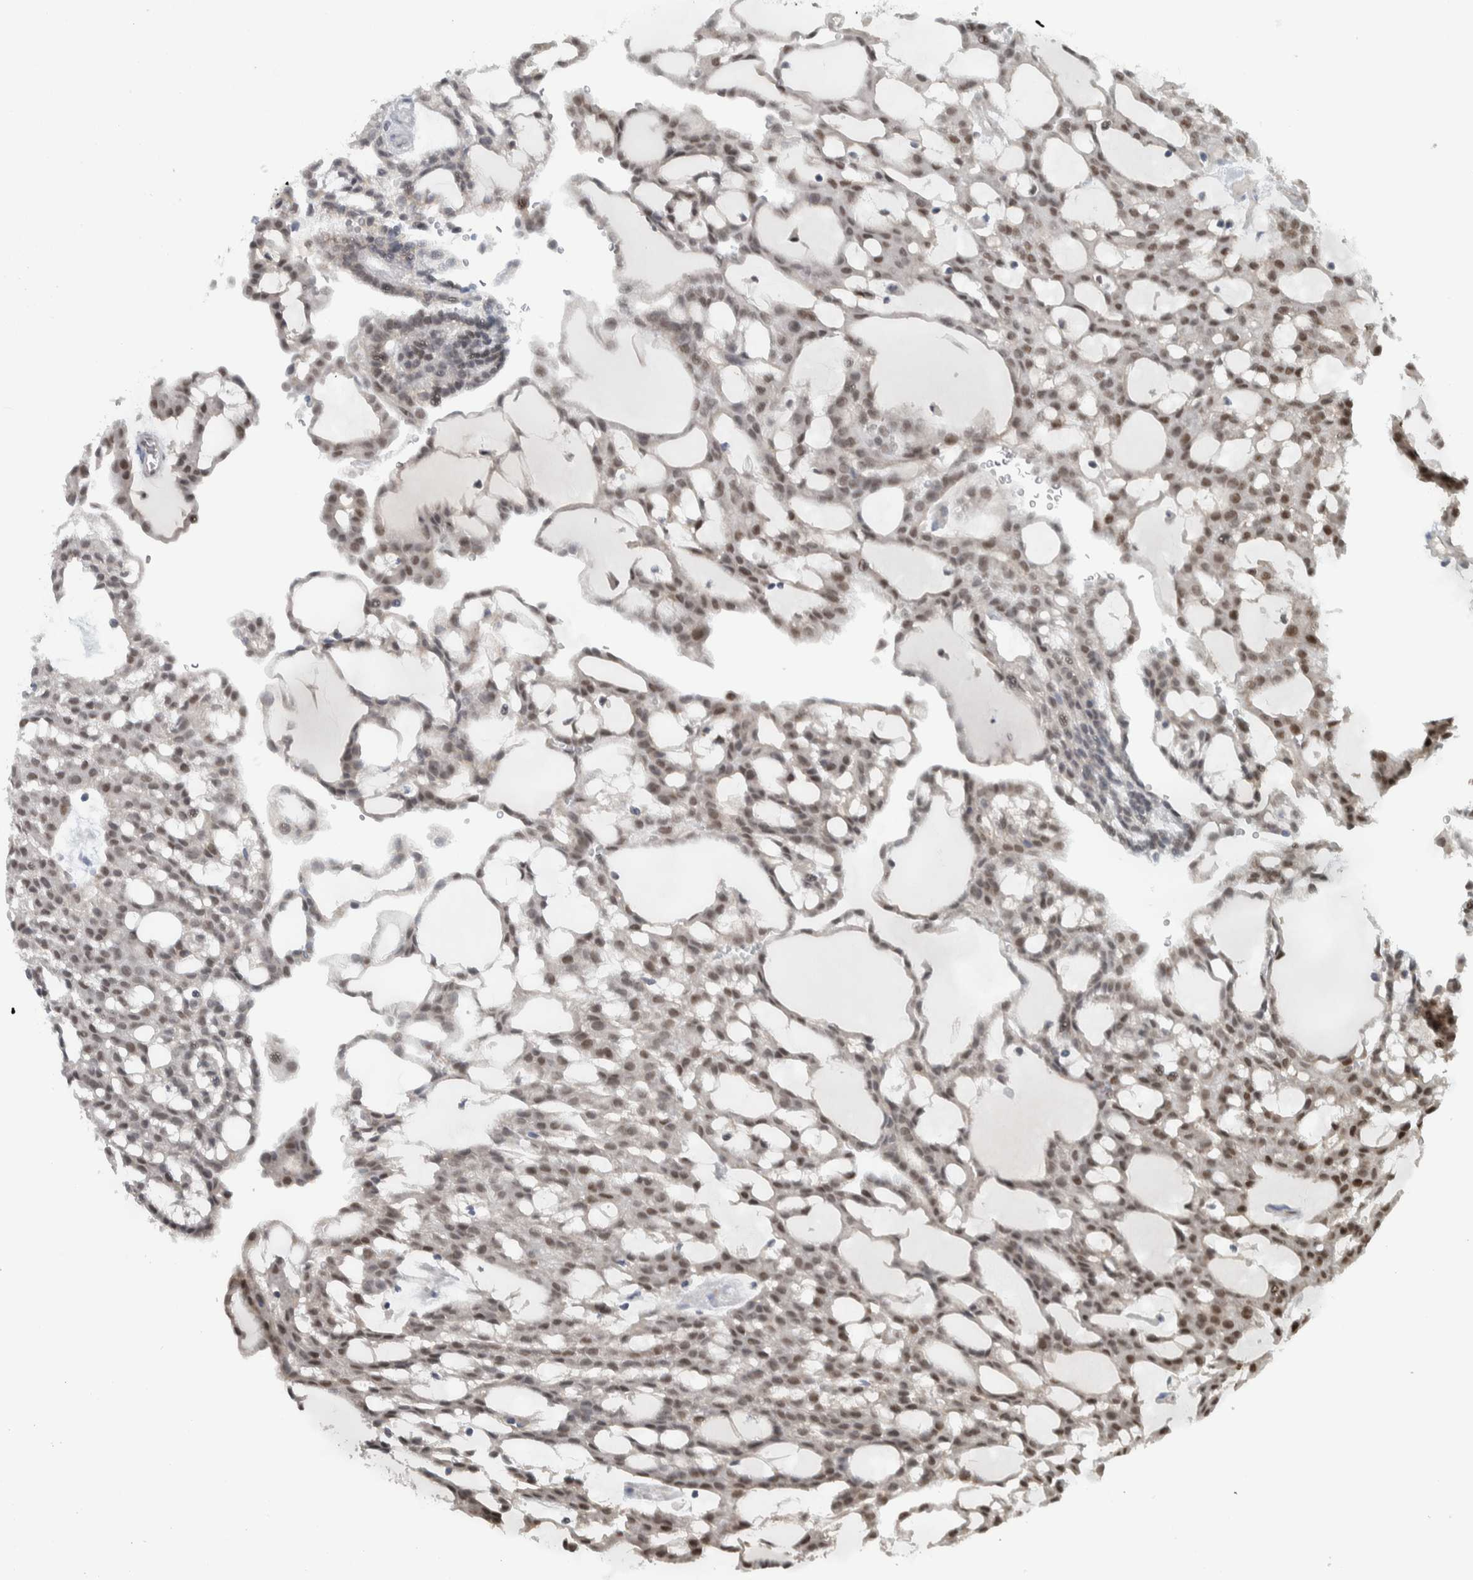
{"staining": {"intensity": "moderate", "quantity": ">75%", "location": "nuclear"}, "tissue": "renal cancer", "cell_type": "Tumor cells", "image_type": "cancer", "snomed": [{"axis": "morphology", "description": "Adenocarcinoma, NOS"}, {"axis": "topography", "description": "Kidney"}], "caption": "High-power microscopy captured an immunohistochemistry (IHC) micrograph of adenocarcinoma (renal), revealing moderate nuclear staining in about >75% of tumor cells.", "gene": "ADPRM", "patient": {"sex": "male", "age": 63}}